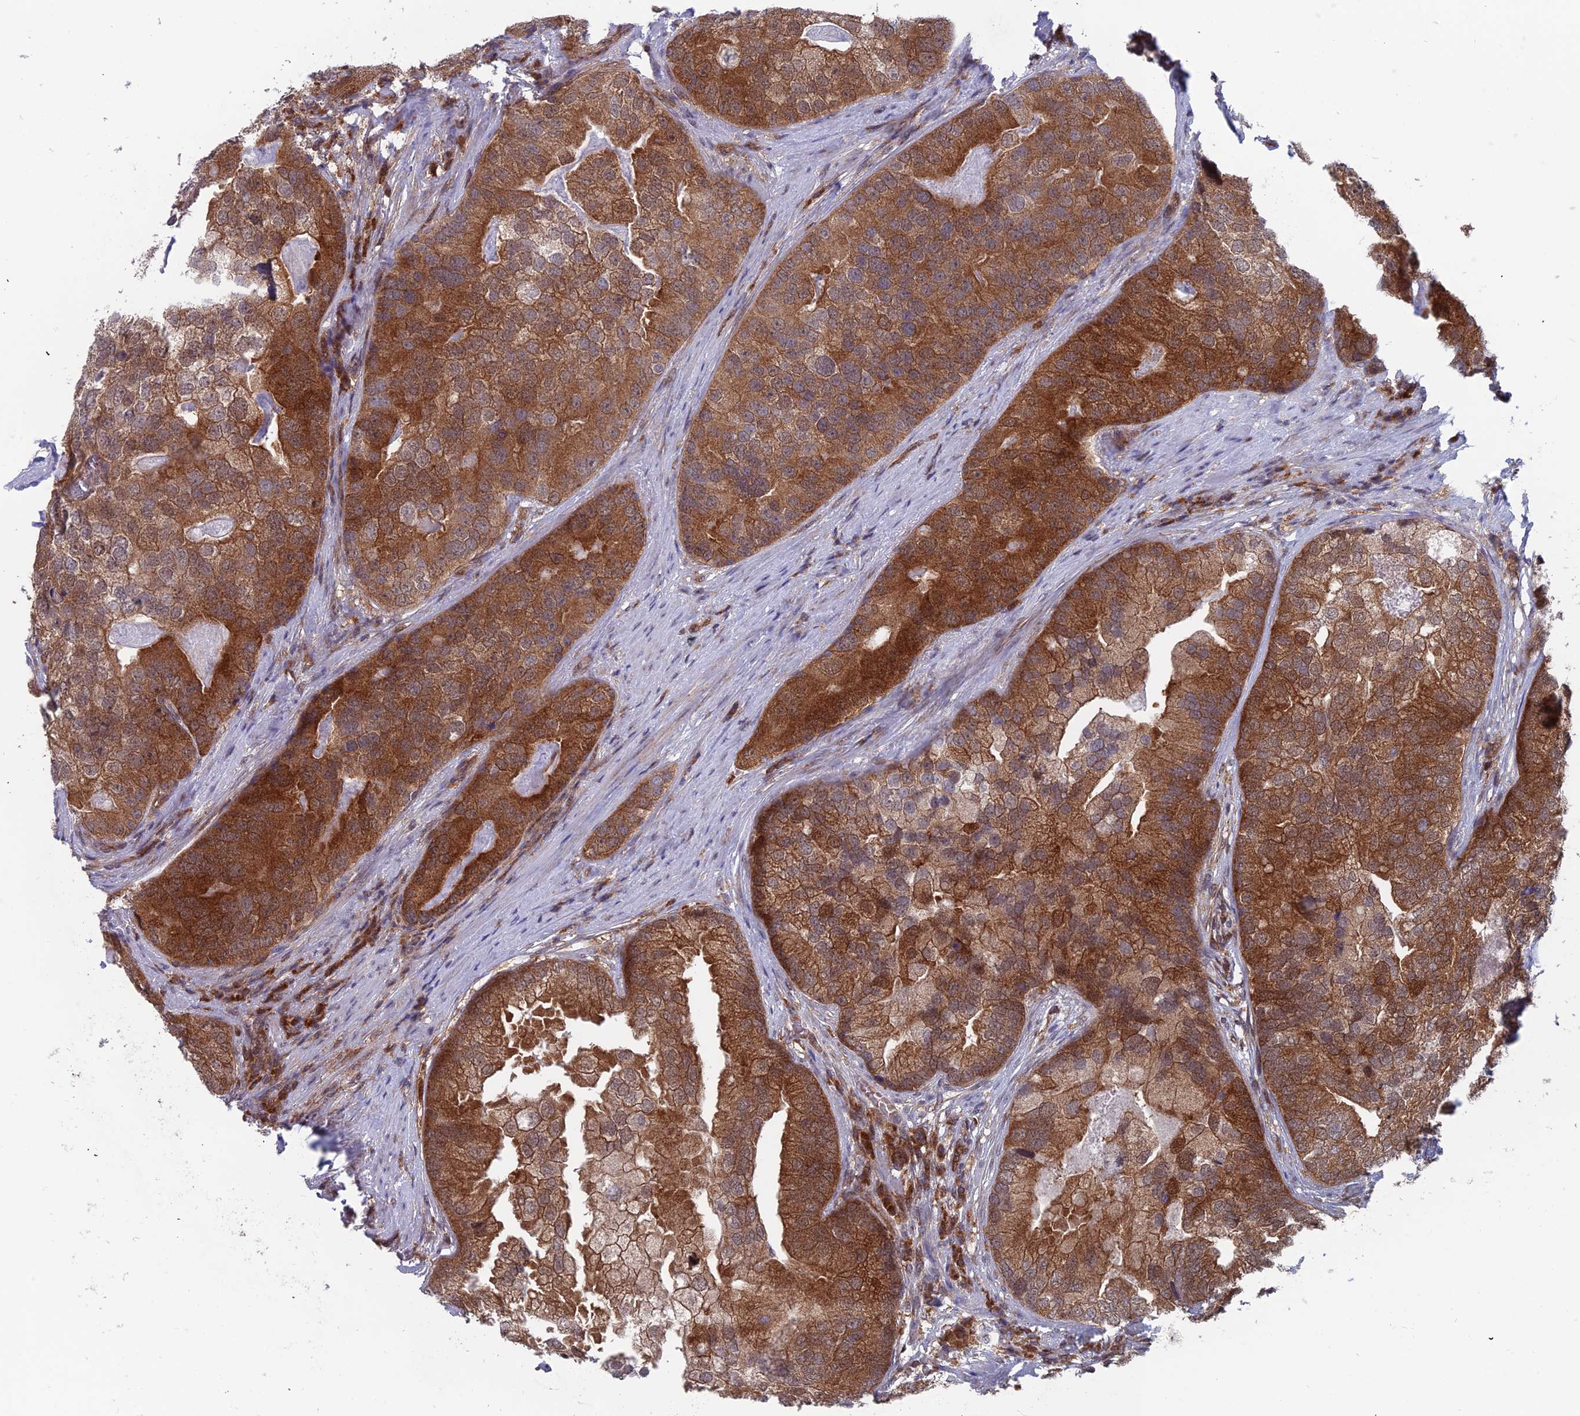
{"staining": {"intensity": "strong", "quantity": ">75%", "location": "cytoplasmic/membranous,nuclear"}, "tissue": "prostate cancer", "cell_type": "Tumor cells", "image_type": "cancer", "snomed": [{"axis": "morphology", "description": "Adenocarcinoma, High grade"}, {"axis": "topography", "description": "Prostate"}], "caption": "A micrograph of human prostate high-grade adenocarcinoma stained for a protein exhibits strong cytoplasmic/membranous and nuclear brown staining in tumor cells.", "gene": "IGBP1", "patient": {"sex": "male", "age": 62}}